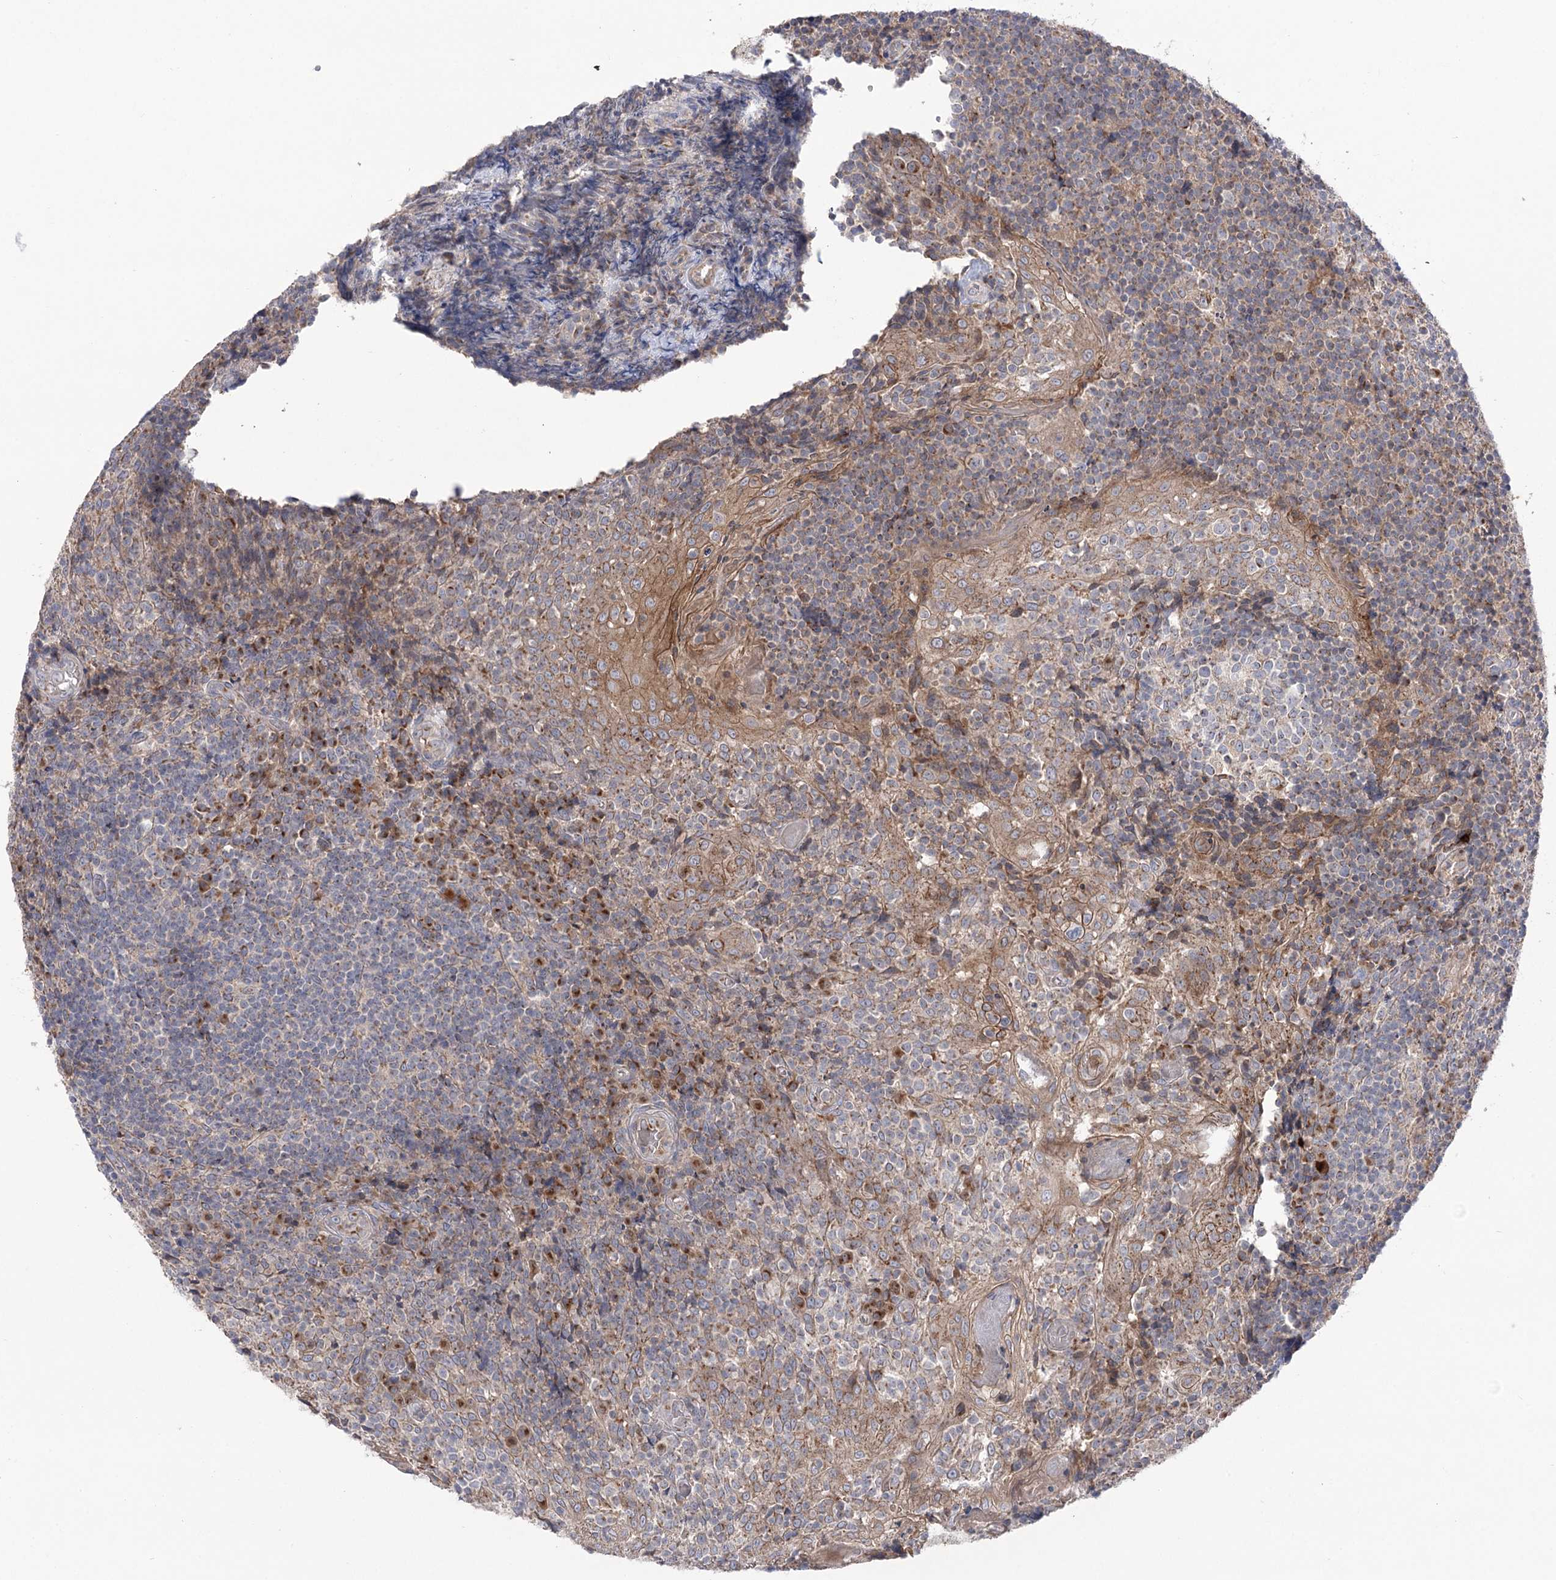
{"staining": {"intensity": "moderate", "quantity": "25%-75%", "location": "cytoplasmic/membranous"}, "tissue": "tonsil", "cell_type": "Germinal center cells", "image_type": "normal", "snomed": [{"axis": "morphology", "description": "Normal tissue, NOS"}, {"axis": "topography", "description": "Tonsil"}], "caption": "The photomicrograph displays staining of normal tonsil, revealing moderate cytoplasmic/membranous protein staining (brown color) within germinal center cells.", "gene": "GBF1", "patient": {"sex": "female", "age": 19}}